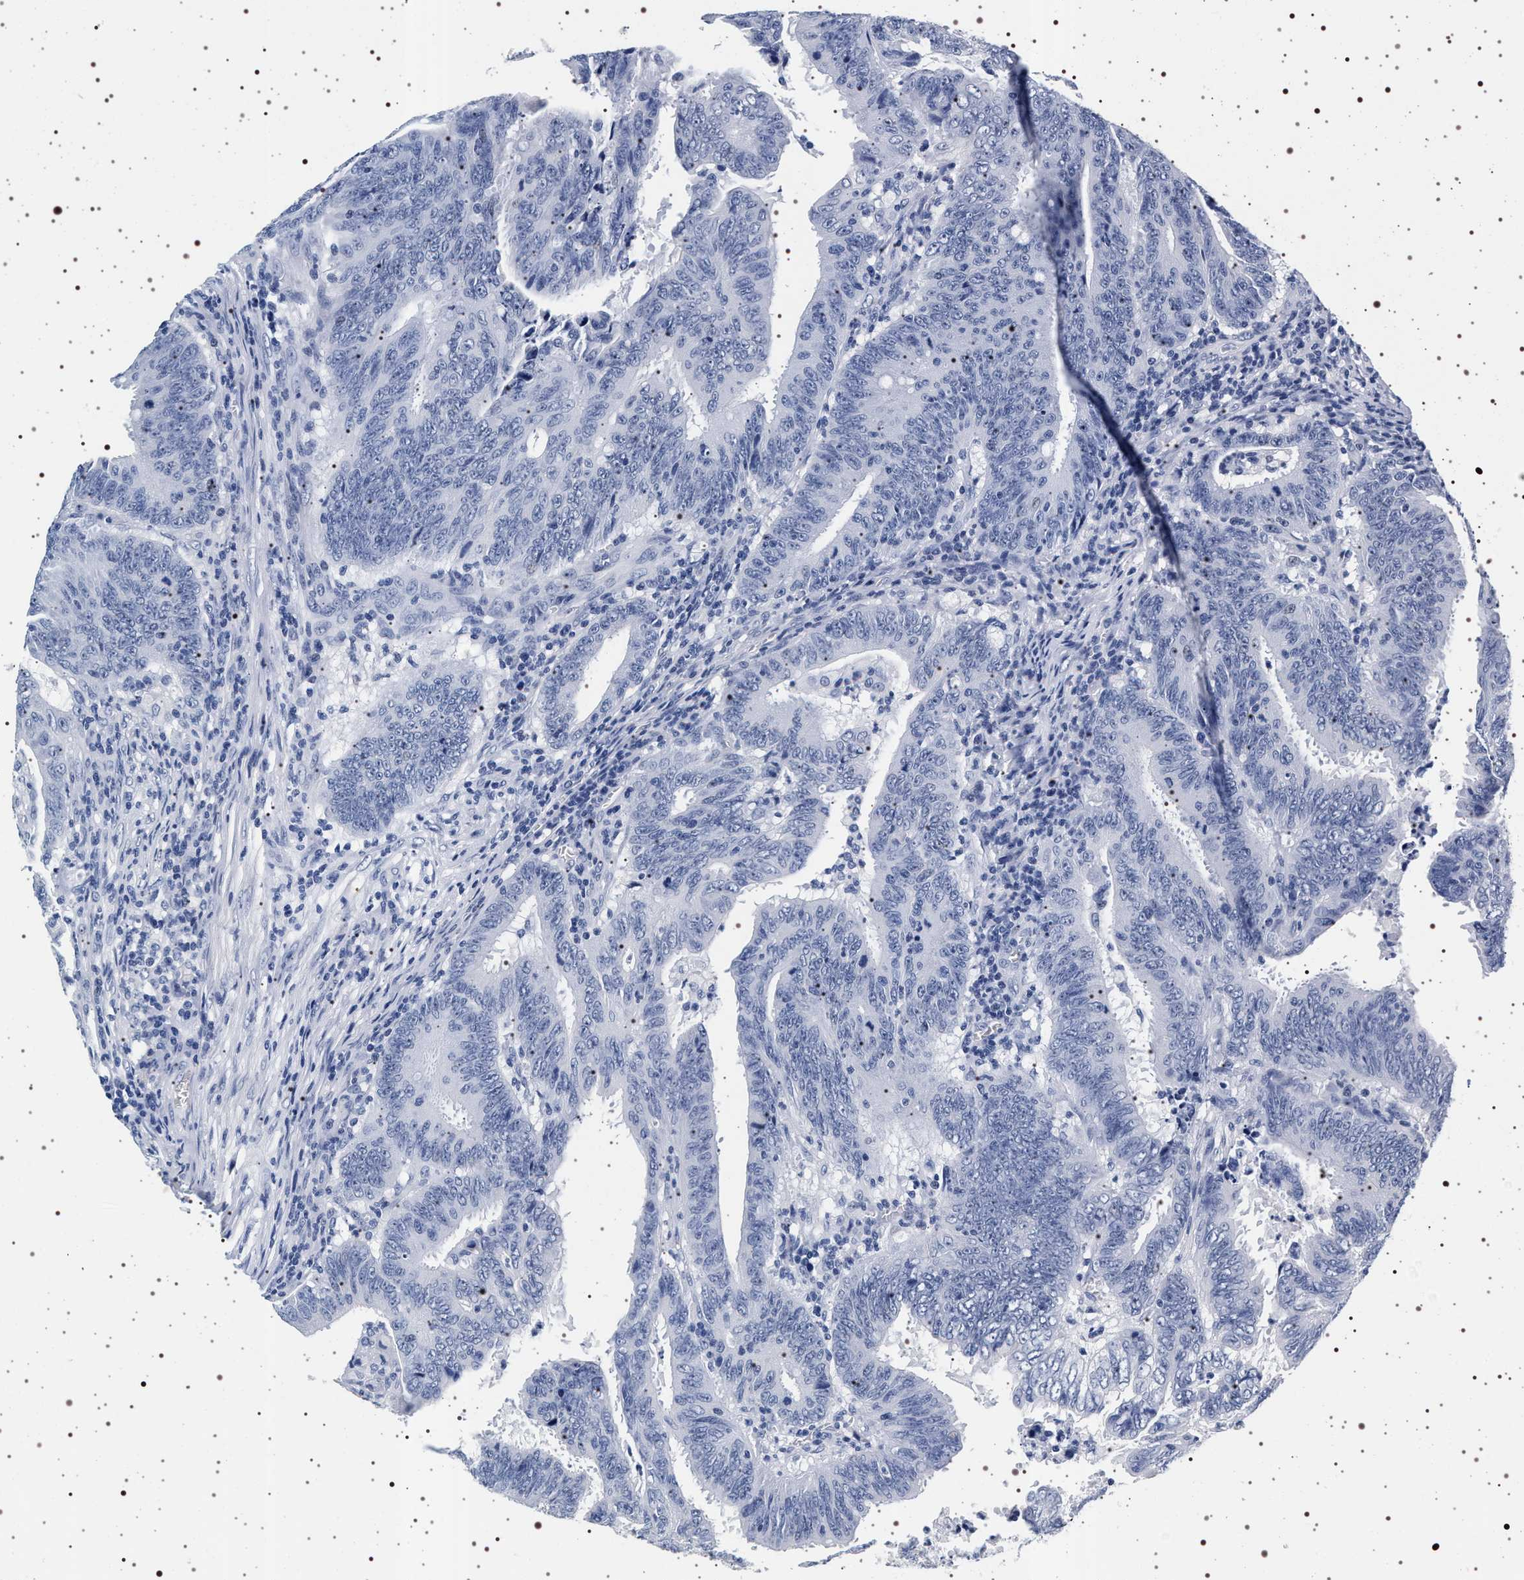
{"staining": {"intensity": "negative", "quantity": "none", "location": "none"}, "tissue": "colorectal cancer", "cell_type": "Tumor cells", "image_type": "cancer", "snomed": [{"axis": "morphology", "description": "Adenocarcinoma, NOS"}, {"axis": "topography", "description": "Colon"}], "caption": "Immunohistochemistry (IHC) of adenocarcinoma (colorectal) reveals no expression in tumor cells.", "gene": "SYN1", "patient": {"sex": "male", "age": 45}}